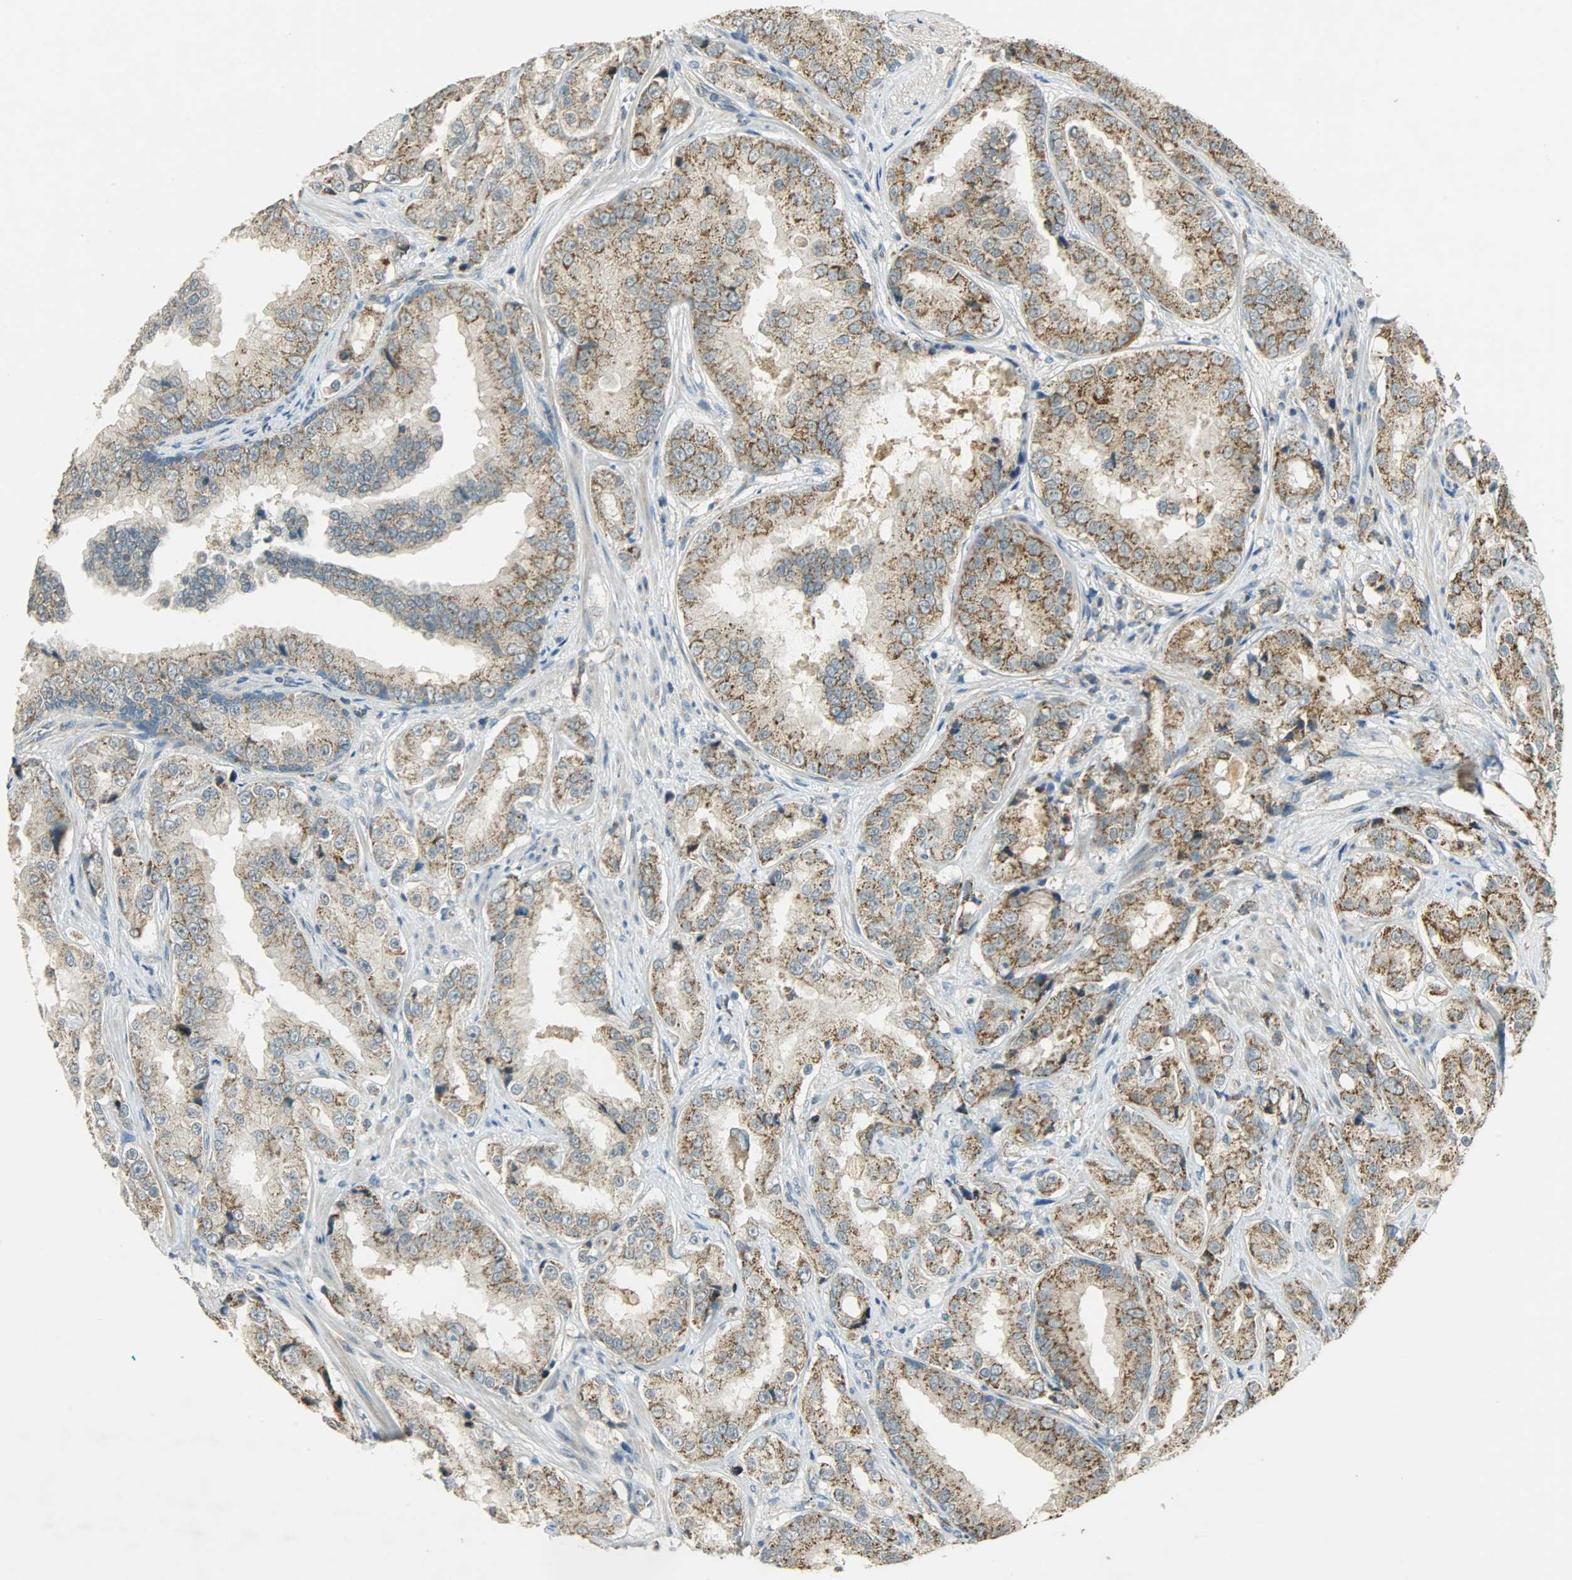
{"staining": {"intensity": "moderate", "quantity": ">75%", "location": "cytoplasmic/membranous"}, "tissue": "prostate cancer", "cell_type": "Tumor cells", "image_type": "cancer", "snomed": [{"axis": "morphology", "description": "Adenocarcinoma, High grade"}, {"axis": "topography", "description": "Prostate"}], "caption": "Brown immunohistochemical staining in adenocarcinoma (high-grade) (prostate) reveals moderate cytoplasmic/membranous staining in approximately >75% of tumor cells.", "gene": "HDHD5", "patient": {"sex": "male", "age": 73}}